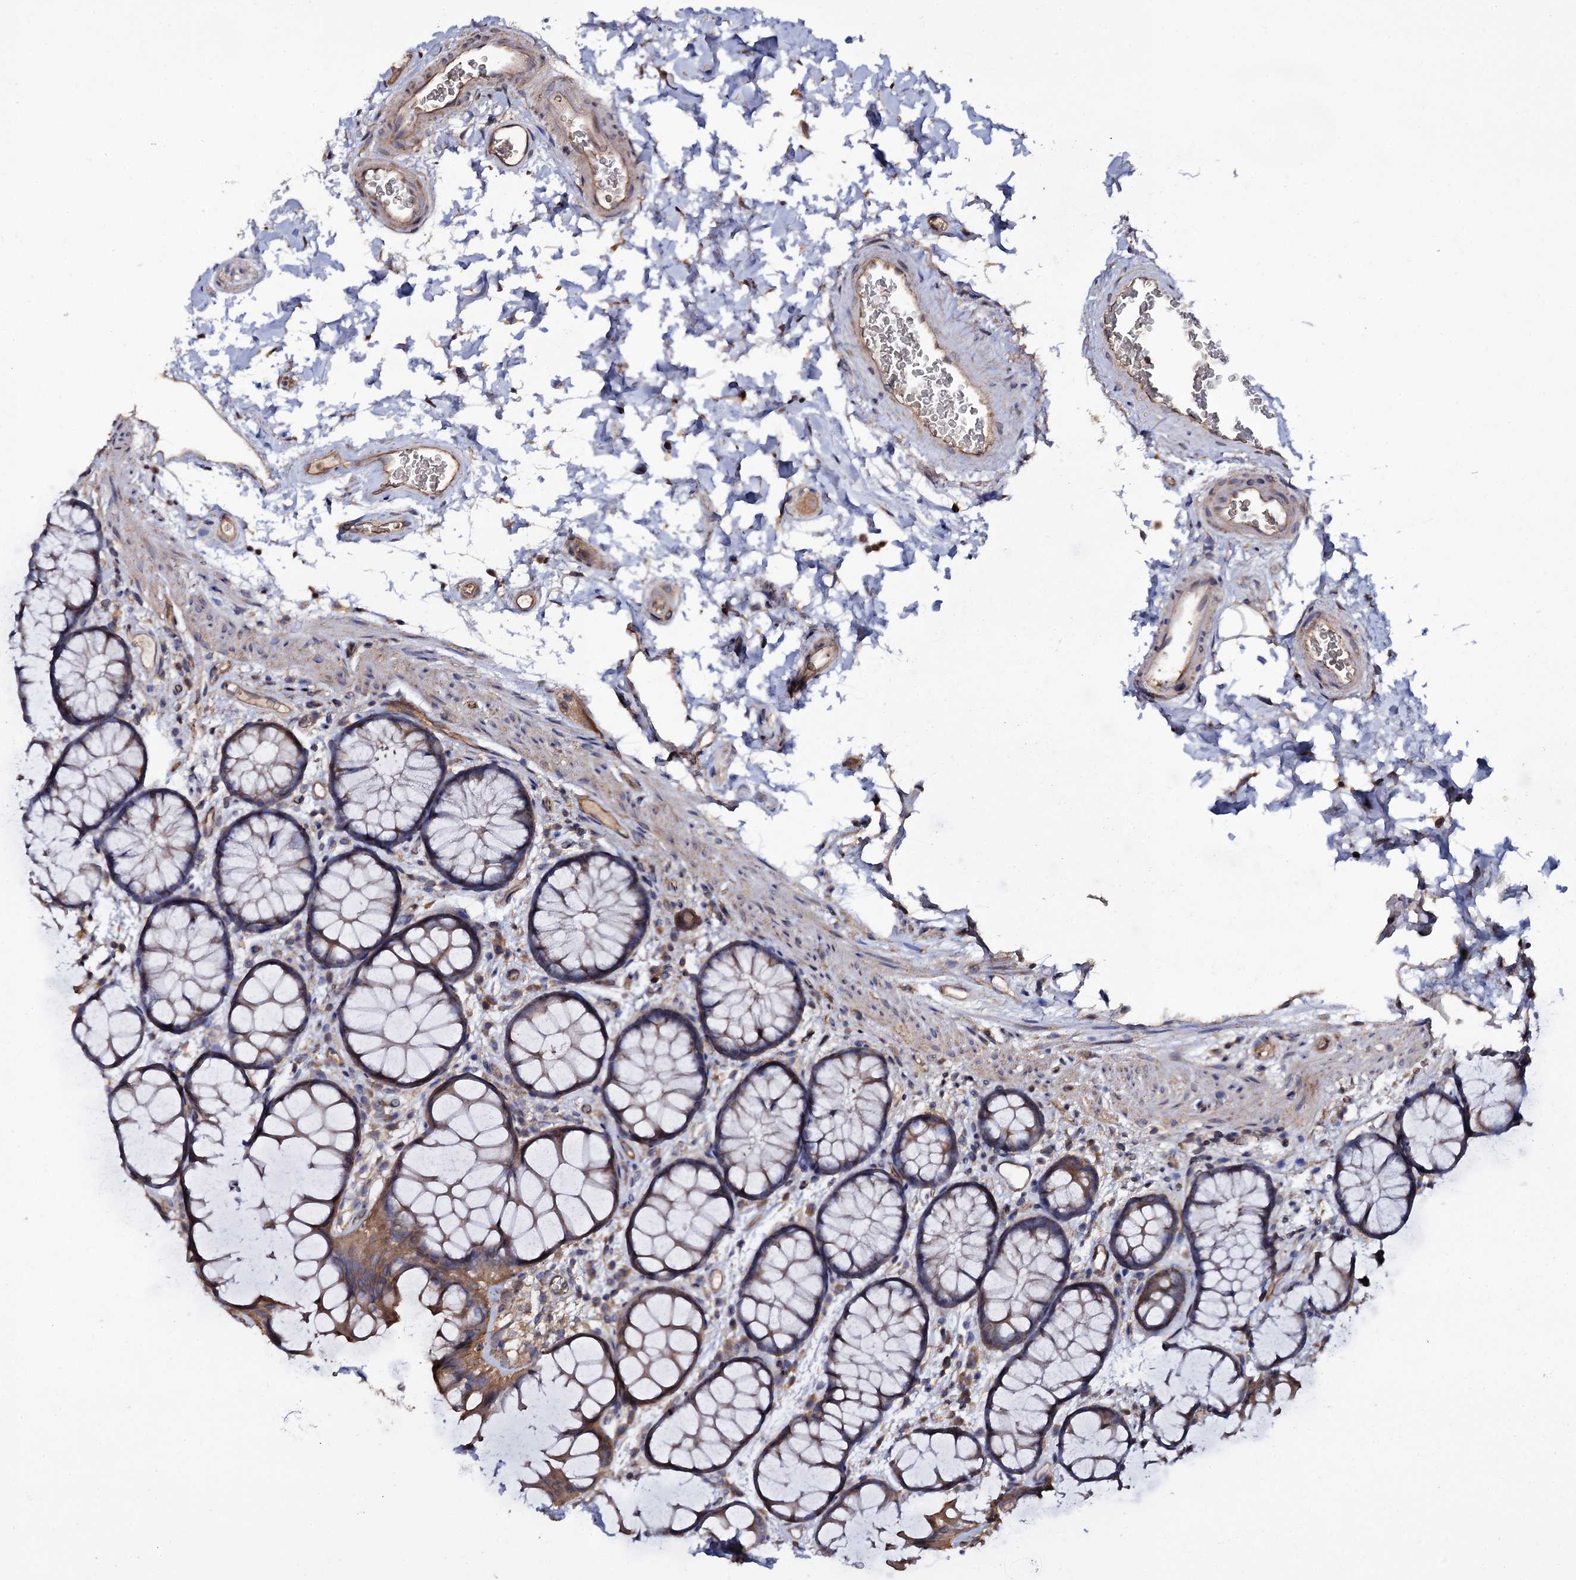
{"staining": {"intensity": "moderate", "quantity": ">75%", "location": "cytoplasmic/membranous"}, "tissue": "colon", "cell_type": "Endothelial cells", "image_type": "normal", "snomed": [{"axis": "morphology", "description": "Normal tissue, NOS"}, {"axis": "topography", "description": "Colon"}], "caption": "Immunohistochemical staining of benign colon shows moderate cytoplasmic/membranous protein expression in approximately >75% of endothelial cells.", "gene": "TTC23", "patient": {"sex": "female", "age": 82}}